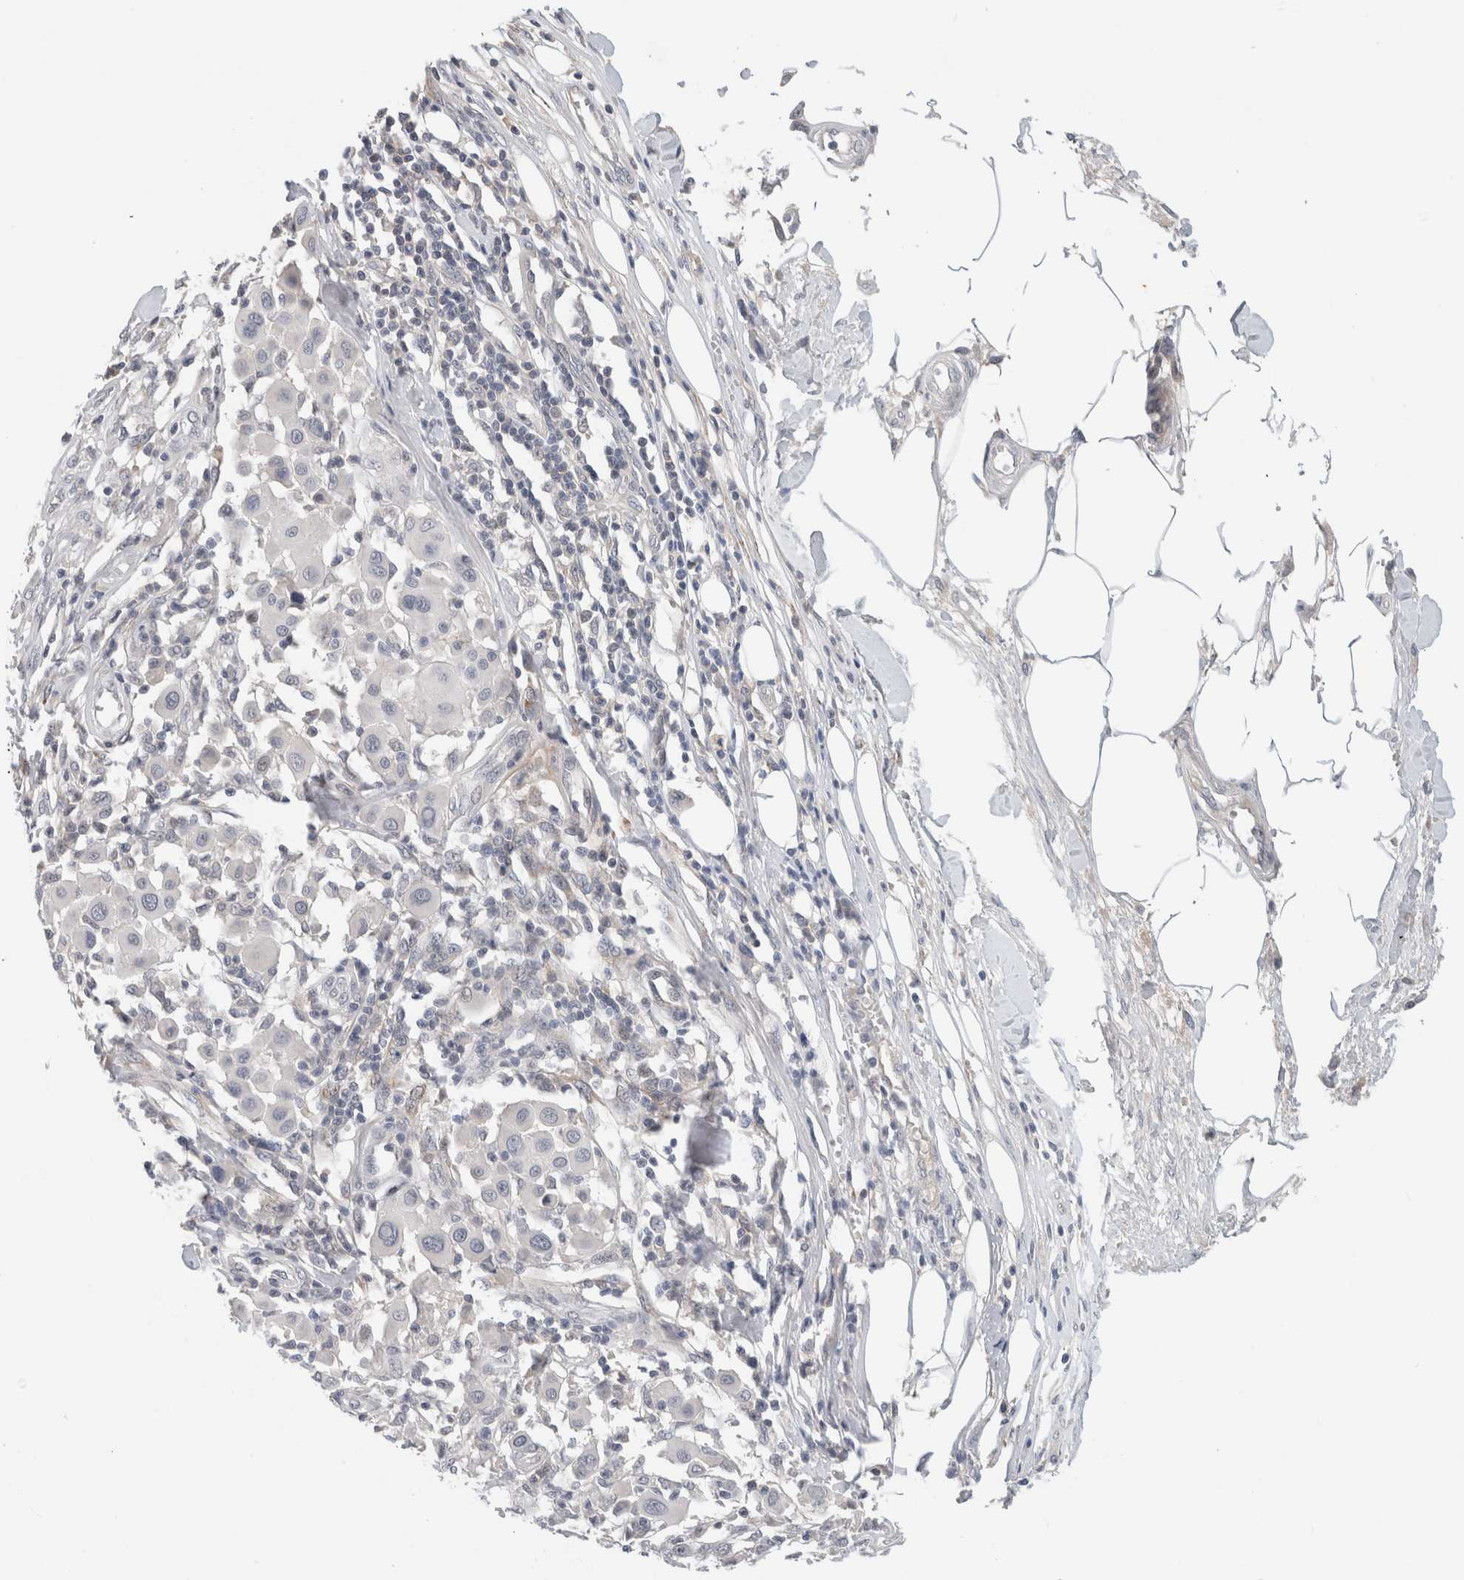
{"staining": {"intensity": "negative", "quantity": "none", "location": "none"}, "tissue": "melanoma", "cell_type": "Tumor cells", "image_type": "cancer", "snomed": [{"axis": "morphology", "description": "Malignant melanoma, Metastatic site"}, {"axis": "topography", "description": "Soft tissue"}], "caption": "Immunohistochemistry micrograph of human malignant melanoma (metastatic site) stained for a protein (brown), which reveals no staining in tumor cells. (IHC, brightfield microscopy, high magnification).", "gene": "HCN3", "patient": {"sex": "male", "age": 41}}